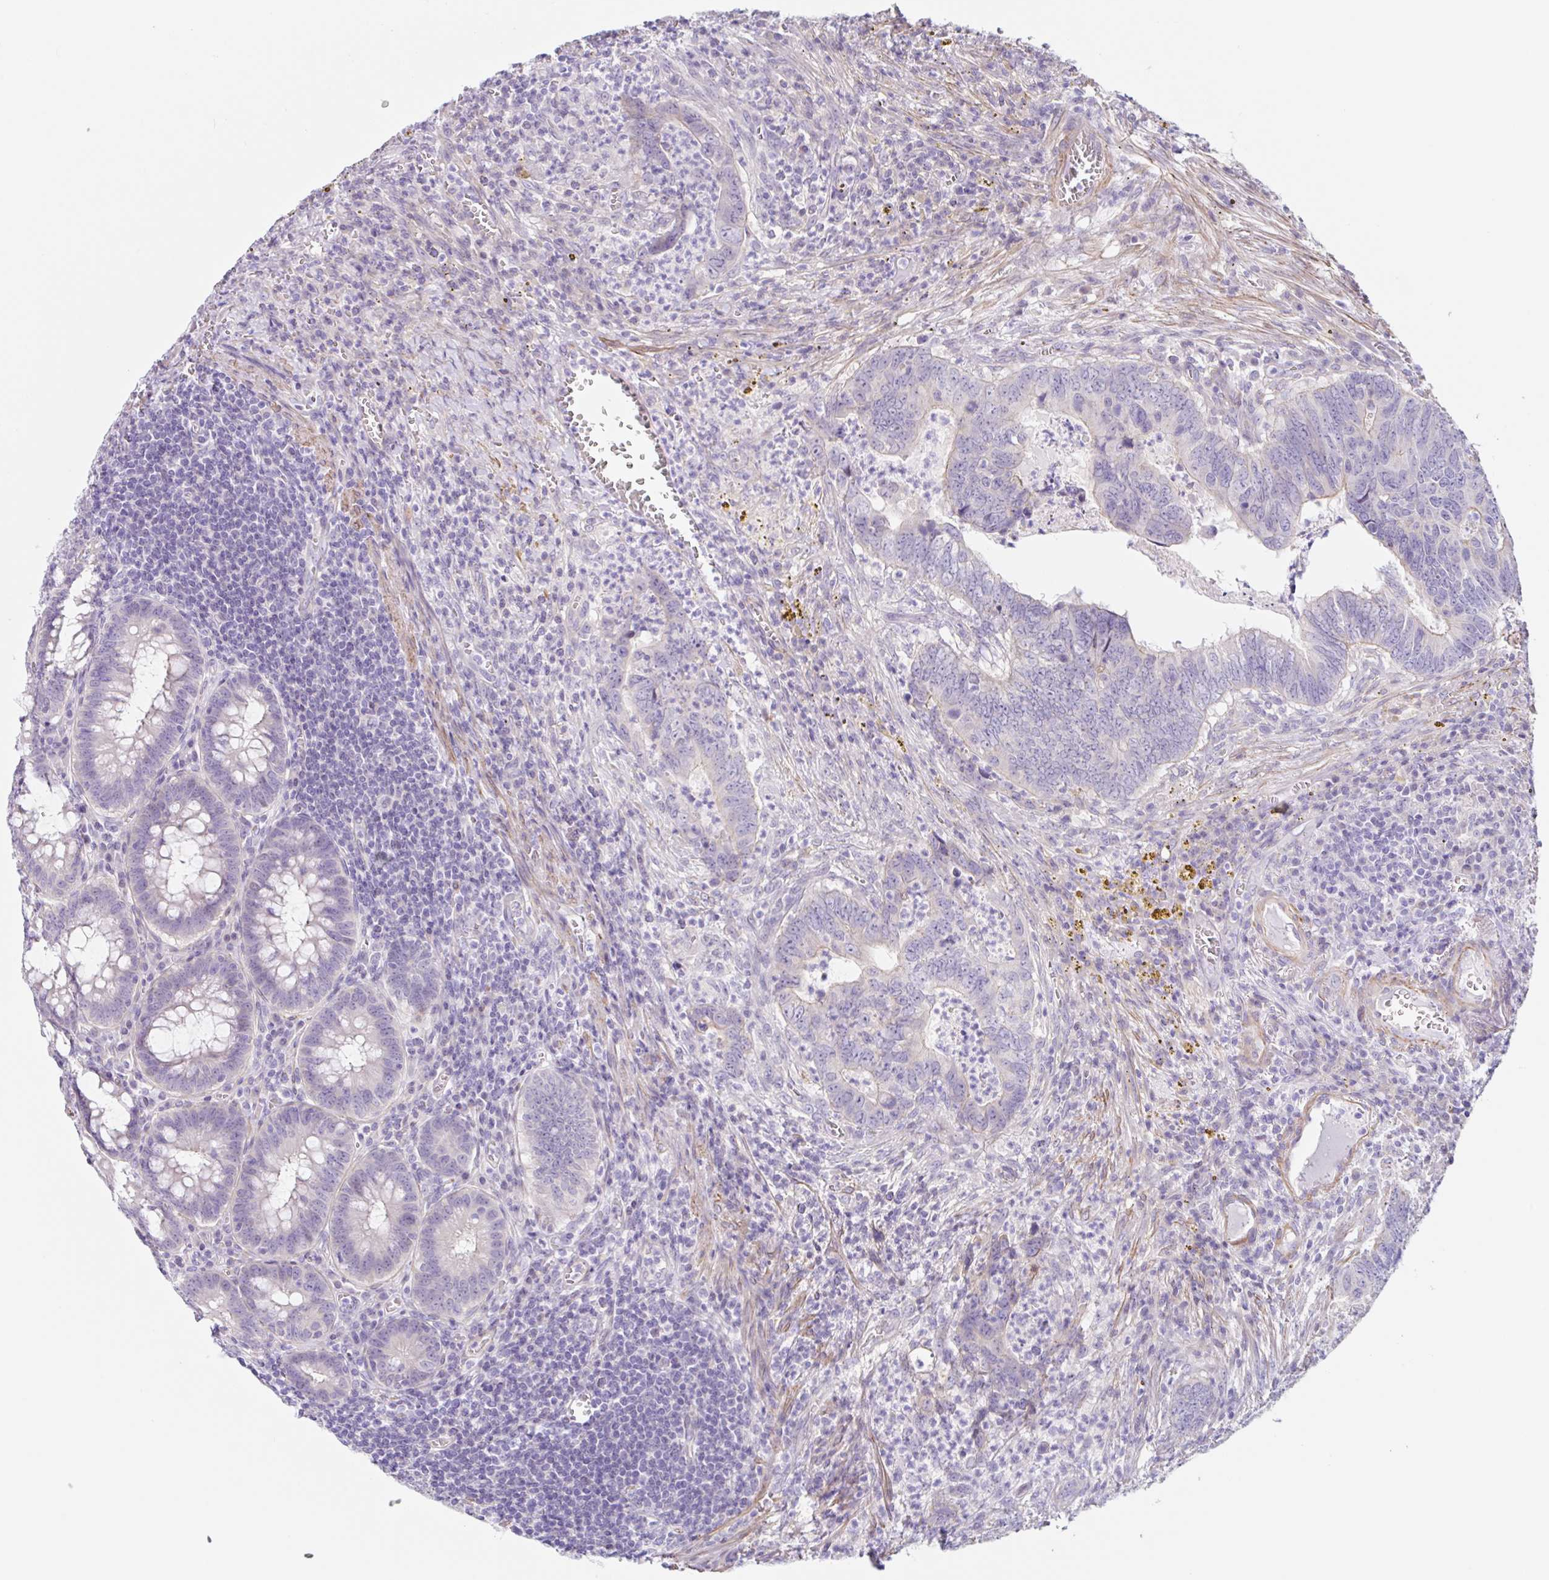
{"staining": {"intensity": "negative", "quantity": "none", "location": "none"}, "tissue": "colorectal cancer", "cell_type": "Tumor cells", "image_type": "cancer", "snomed": [{"axis": "morphology", "description": "Adenocarcinoma, NOS"}, {"axis": "topography", "description": "Colon"}], "caption": "Photomicrograph shows no protein positivity in tumor cells of adenocarcinoma (colorectal) tissue.", "gene": "DCAF17", "patient": {"sex": "male", "age": 86}}